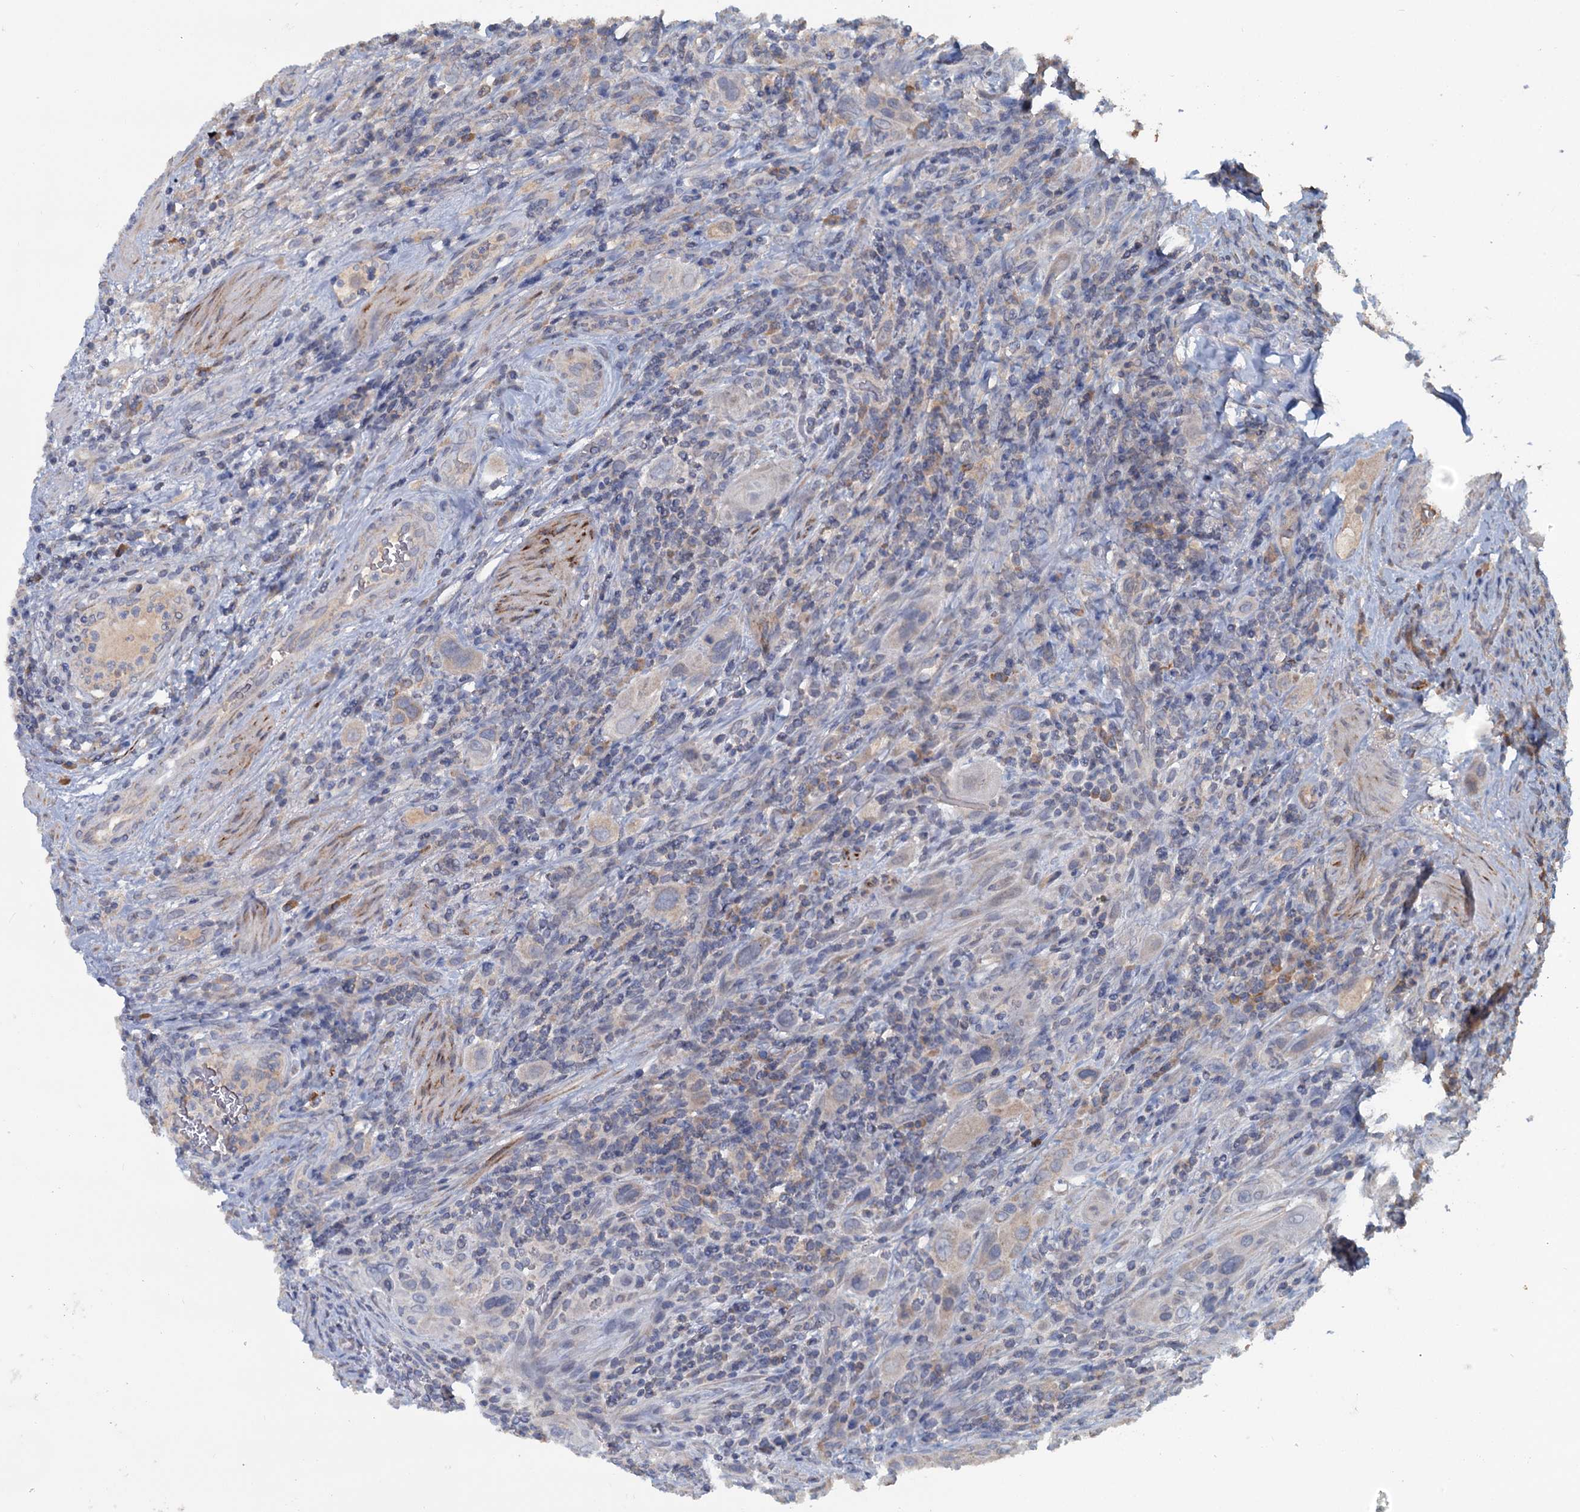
{"staining": {"intensity": "negative", "quantity": "none", "location": "none"}, "tissue": "urothelial cancer", "cell_type": "Tumor cells", "image_type": "cancer", "snomed": [{"axis": "morphology", "description": "Urothelial carcinoma, High grade"}, {"axis": "topography", "description": "Urinary bladder"}], "caption": "Human high-grade urothelial carcinoma stained for a protein using IHC reveals no positivity in tumor cells.", "gene": "FUNDC1", "patient": {"sex": "male", "age": 50}}